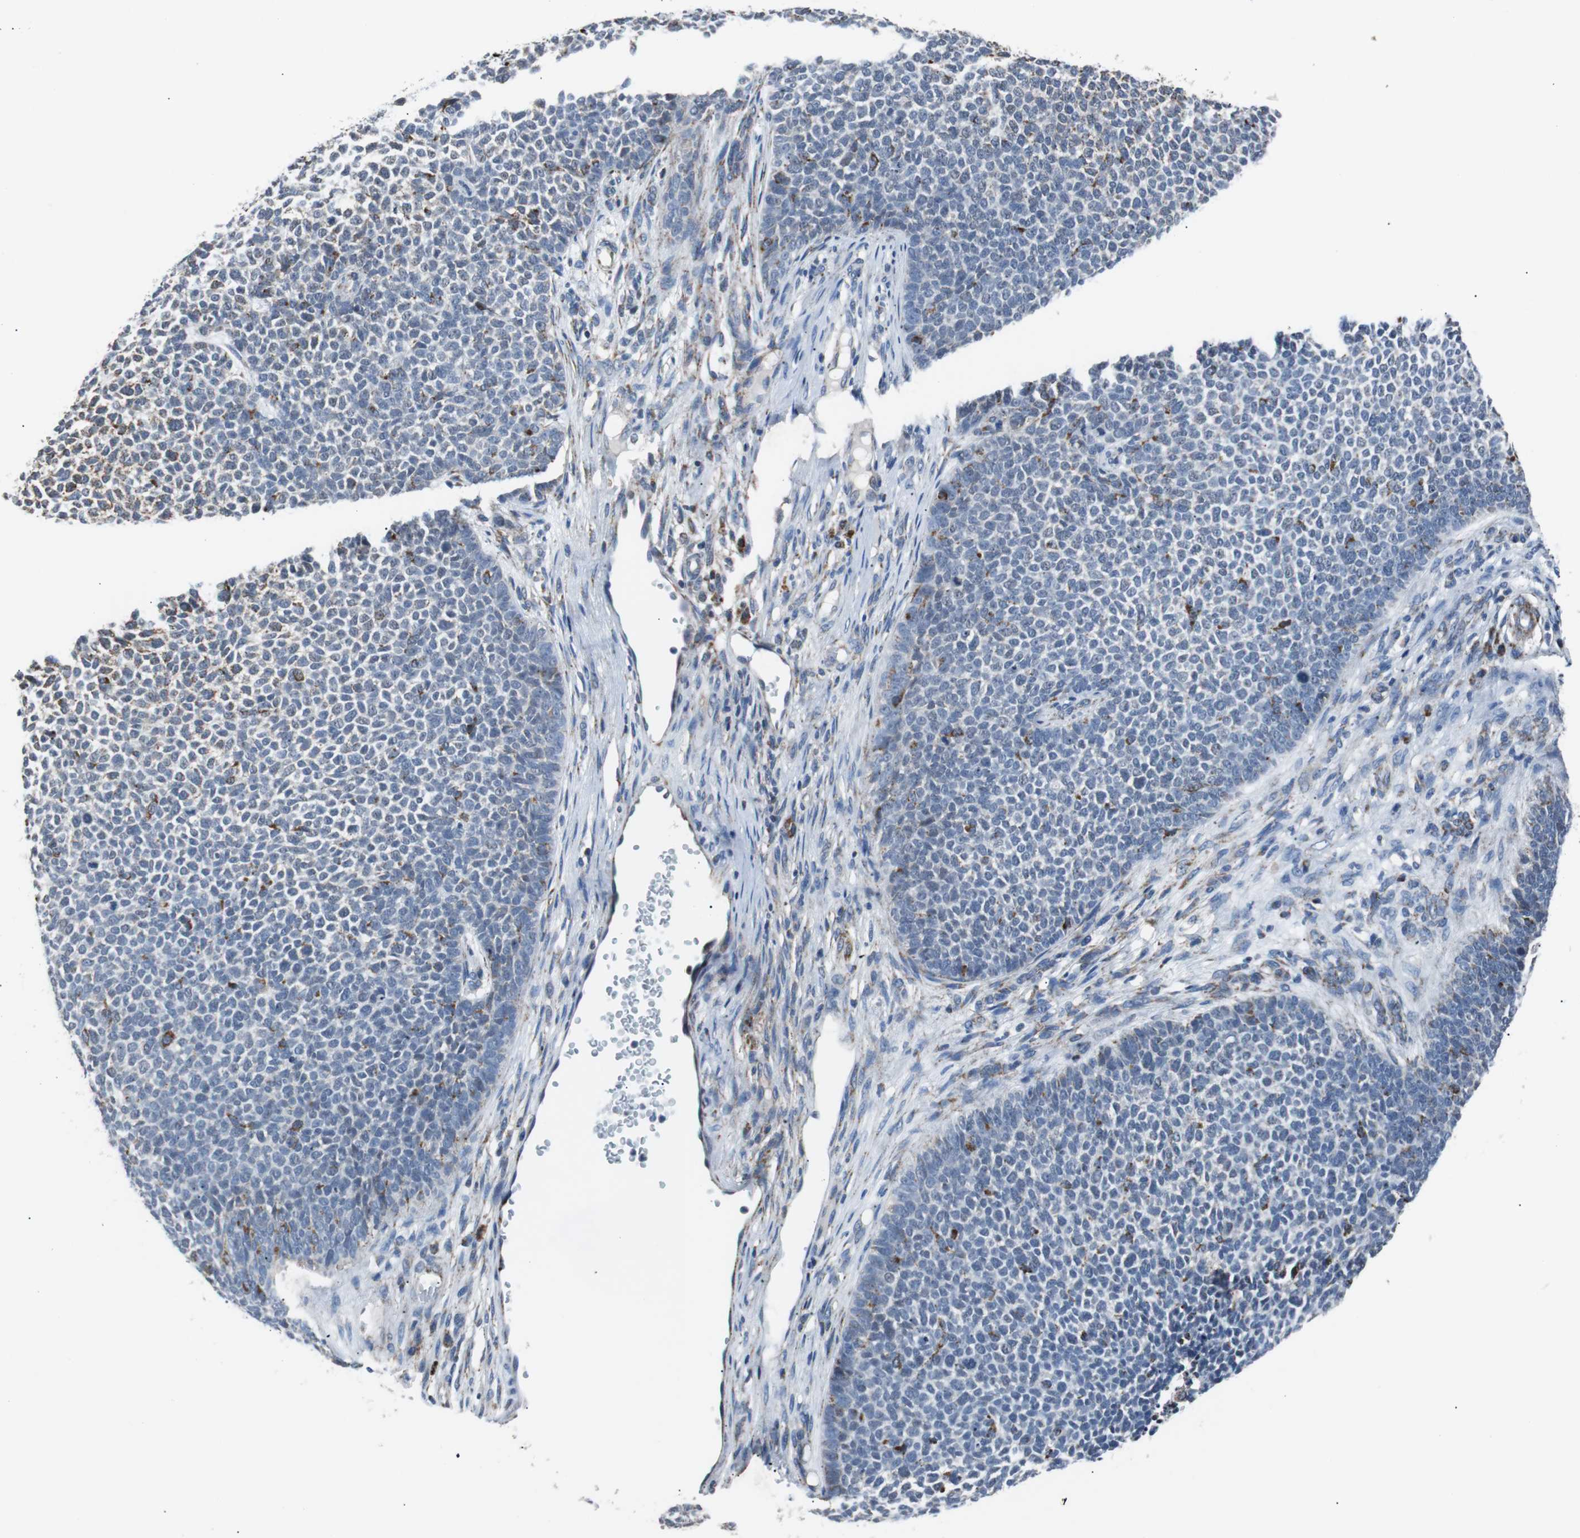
{"staining": {"intensity": "strong", "quantity": "<25%", "location": "cytoplasmic/membranous"}, "tissue": "skin cancer", "cell_type": "Tumor cells", "image_type": "cancer", "snomed": [{"axis": "morphology", "description": "Basal cell carcinoma"}, {"axis": "topography", "description": "Skin"}], "caption": "Skin basal cell carcinoma stained with a brown dye demonstrates strong cytoplasmic/membranous positive staining in about <25% of tumor cells.", "gene": "PITRM1", "patient": {"sex": "female", "age": 84}}